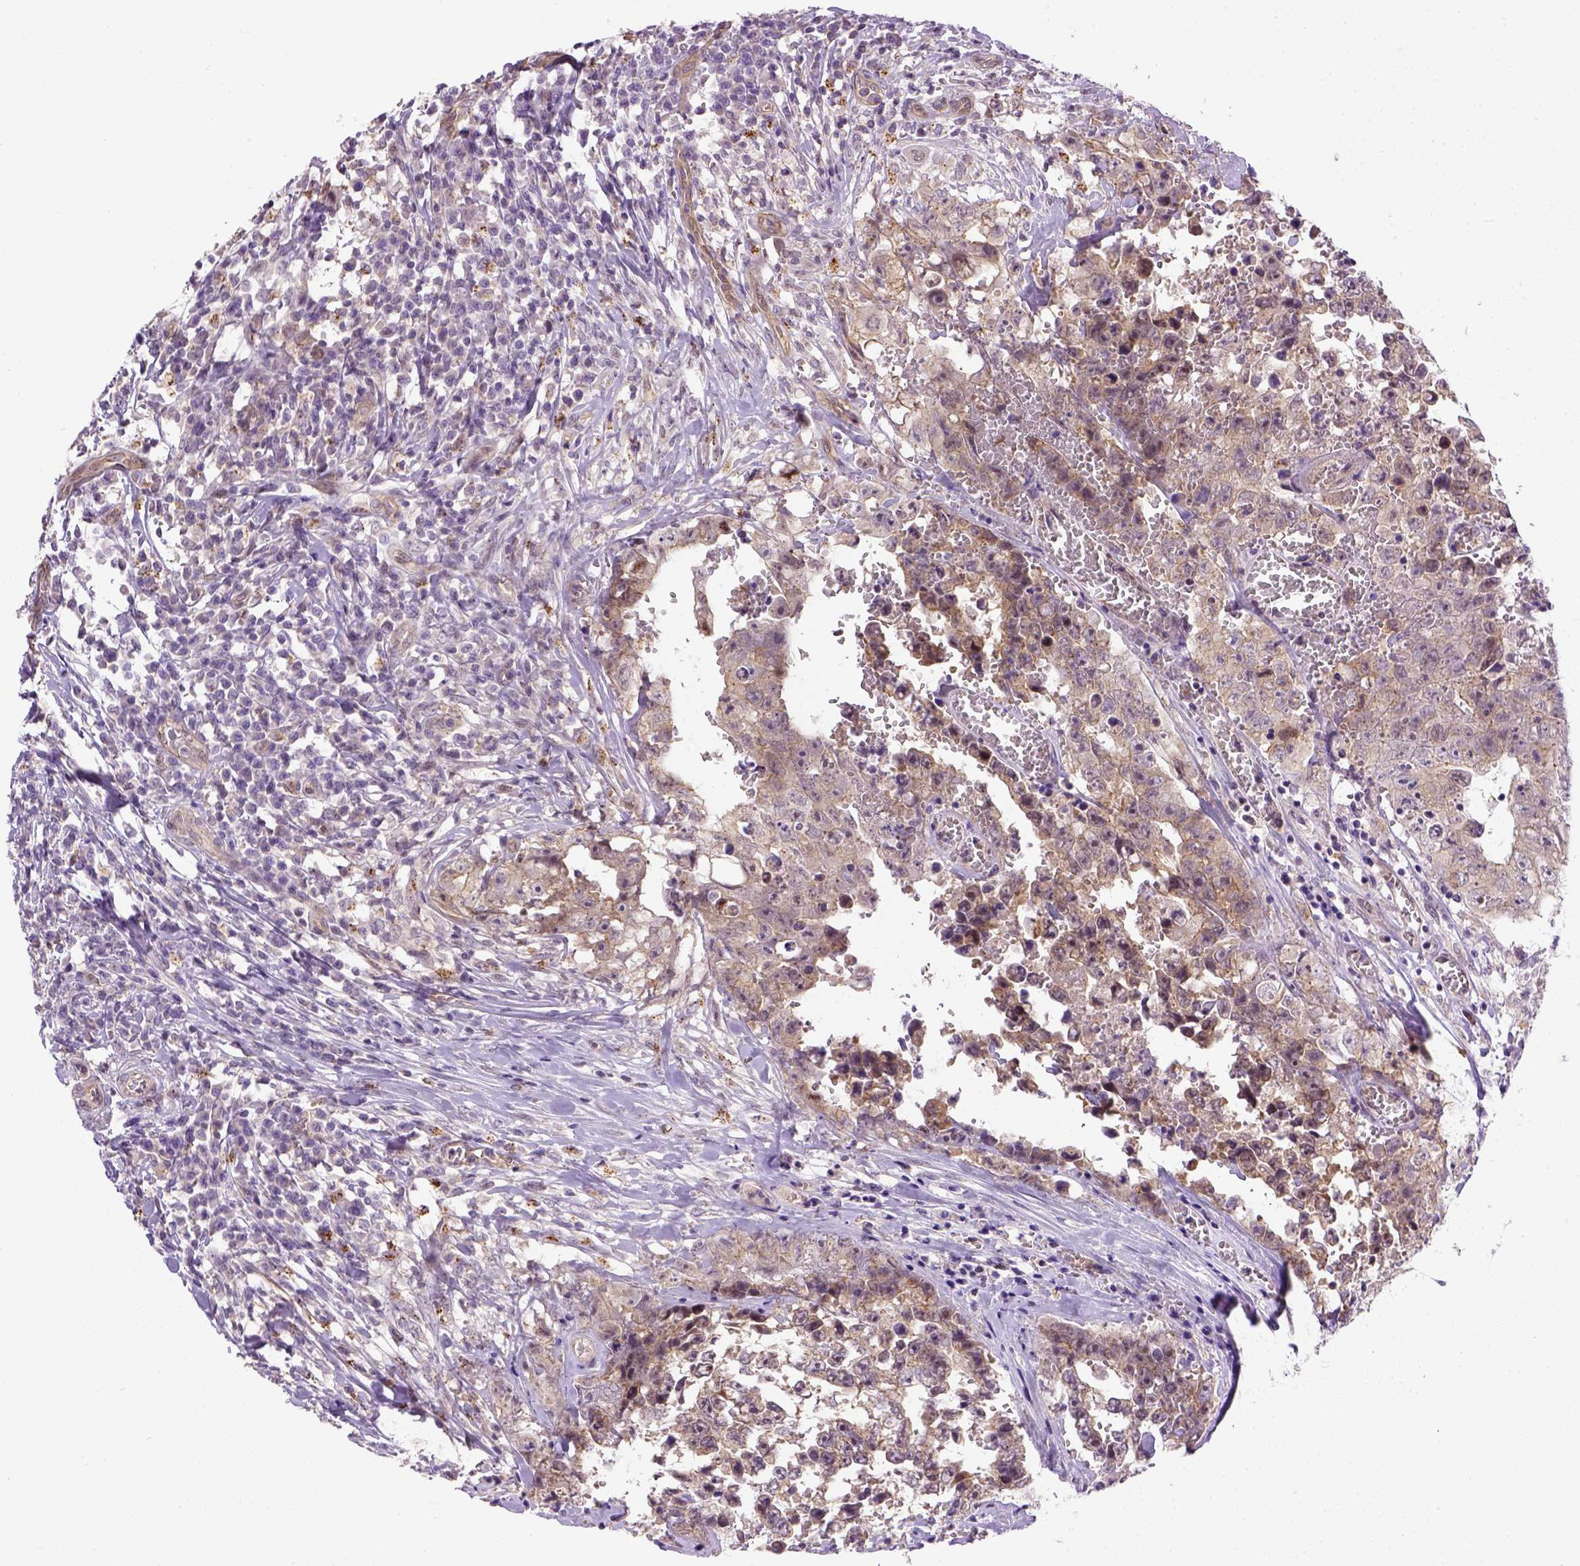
{"staining": {"intensity": "weak", "quantity": "25%-75%", "location": "cytoplasmic/membranous"}, "tissue": "testis cancer", "cell_type": "Tumor cells", "image_type": "cancer", "snomed": [{"axis": "morphology", "description": "Carcinoma, Embryonal, NOS"}, {"axis": "topography", "description": "Testis"}], "caption": "Tumor cells demonstrate weak cytoplasmic/membranous staining in about 25%-75% of cells in testis cancer (embryonal carcinoma). Using DAB (3,3'-diaminobenzidine) (brown) and hematoxylin (blue) stains, captured at high magnification using brightfield microscopy.", "gene": "KAZN", "patient": {"sex": "male", "age": 36}}